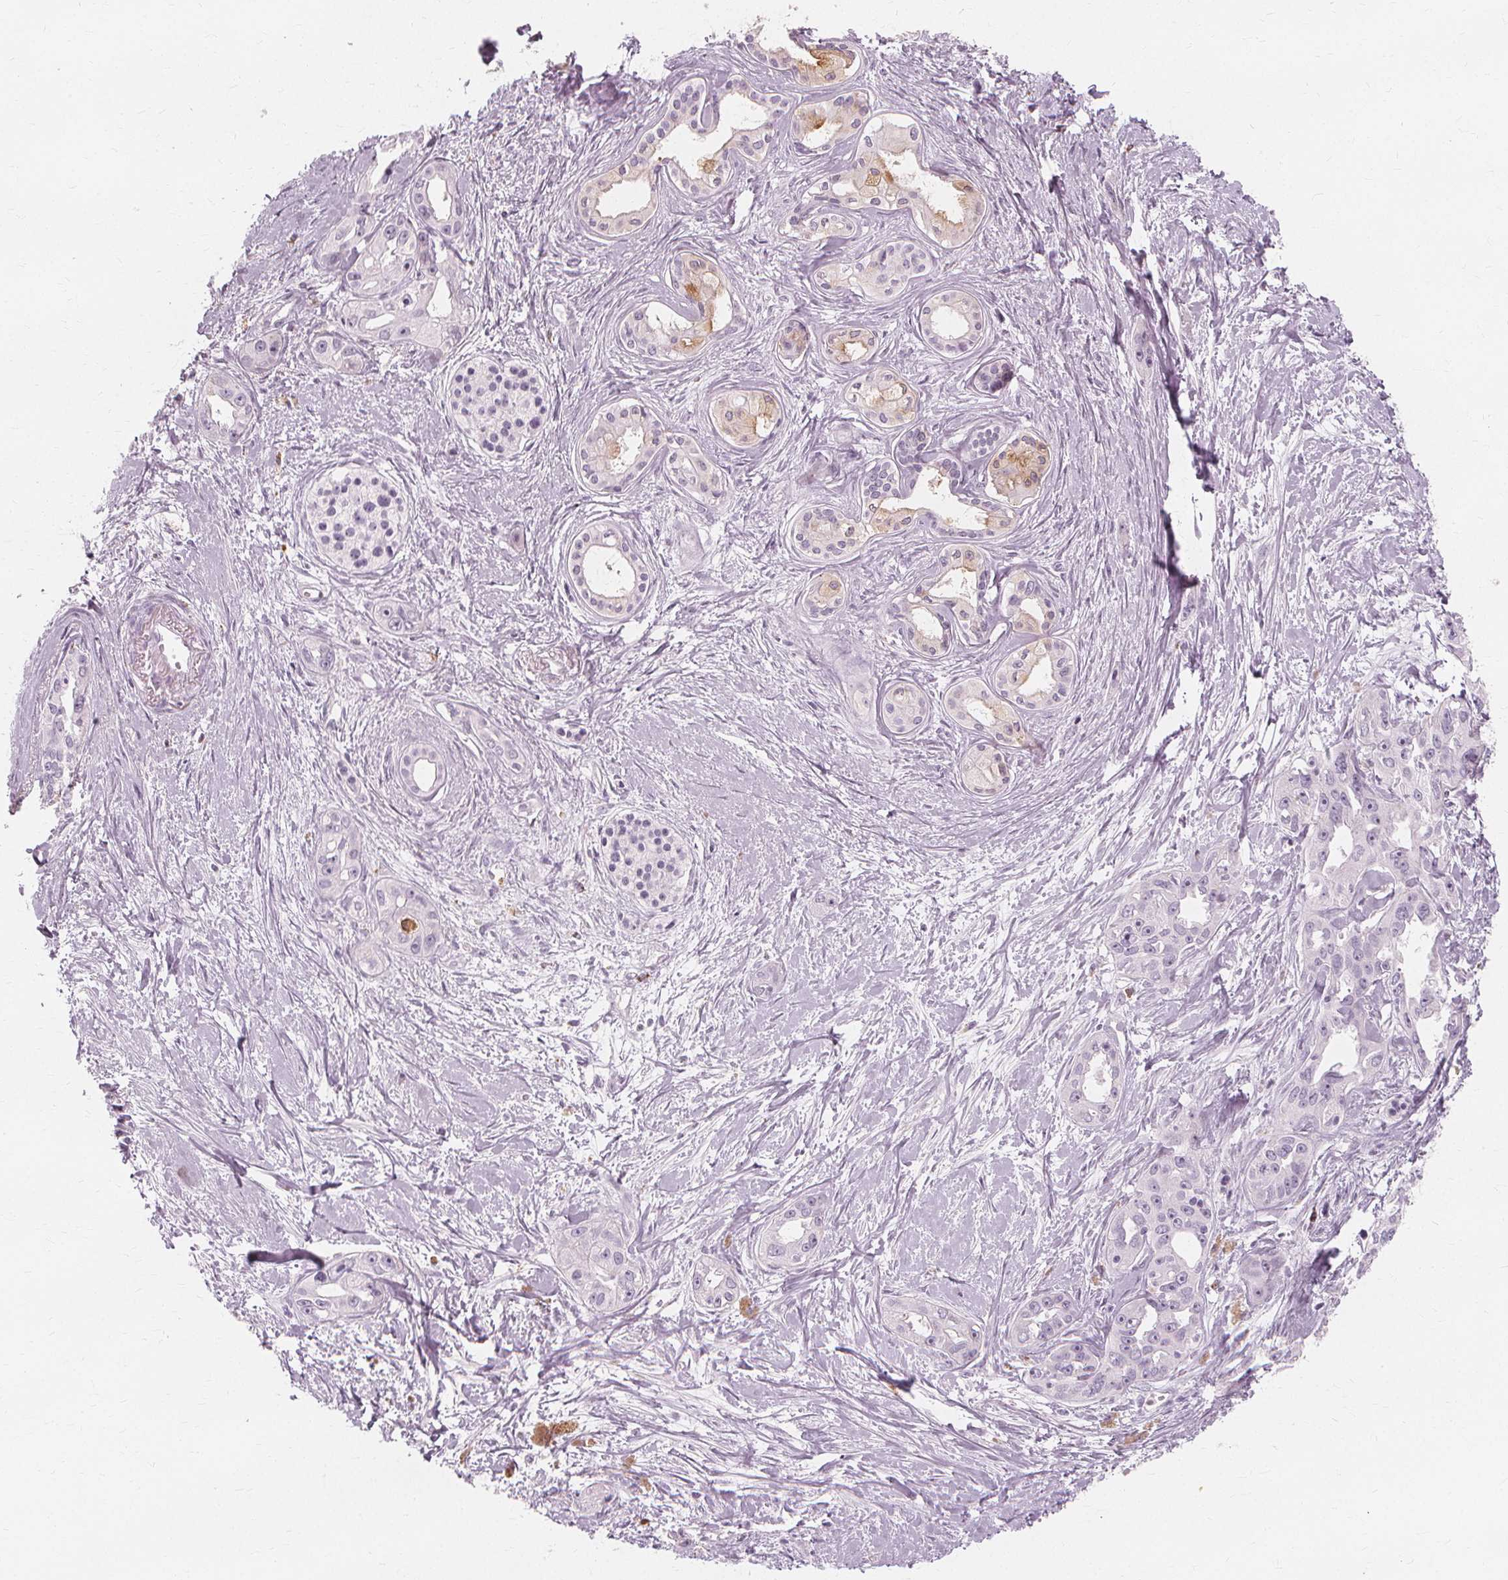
{"staining": {"intensity": "moderate", "quantity": "<25%", "location": "cytoplasmic/membranous"}, "tissue": "pancreatic cancer", "cell_type": "Tumor cells", "image_type": "cancer", "snomed": [{"axis": "morphology", "description": "Adenocarcinoma, NOS"}, {"axis": "topography", "description": "Pancreas"}], "caption": "Immunohistochemical staining of human pancreatic adenocarcinoma displays low levels of moderate cytoplasmic/membranous expression in approximately <25% of tumor cells.", "gene": "TFF1", "patient": {"sex": "female", "age": 50}}